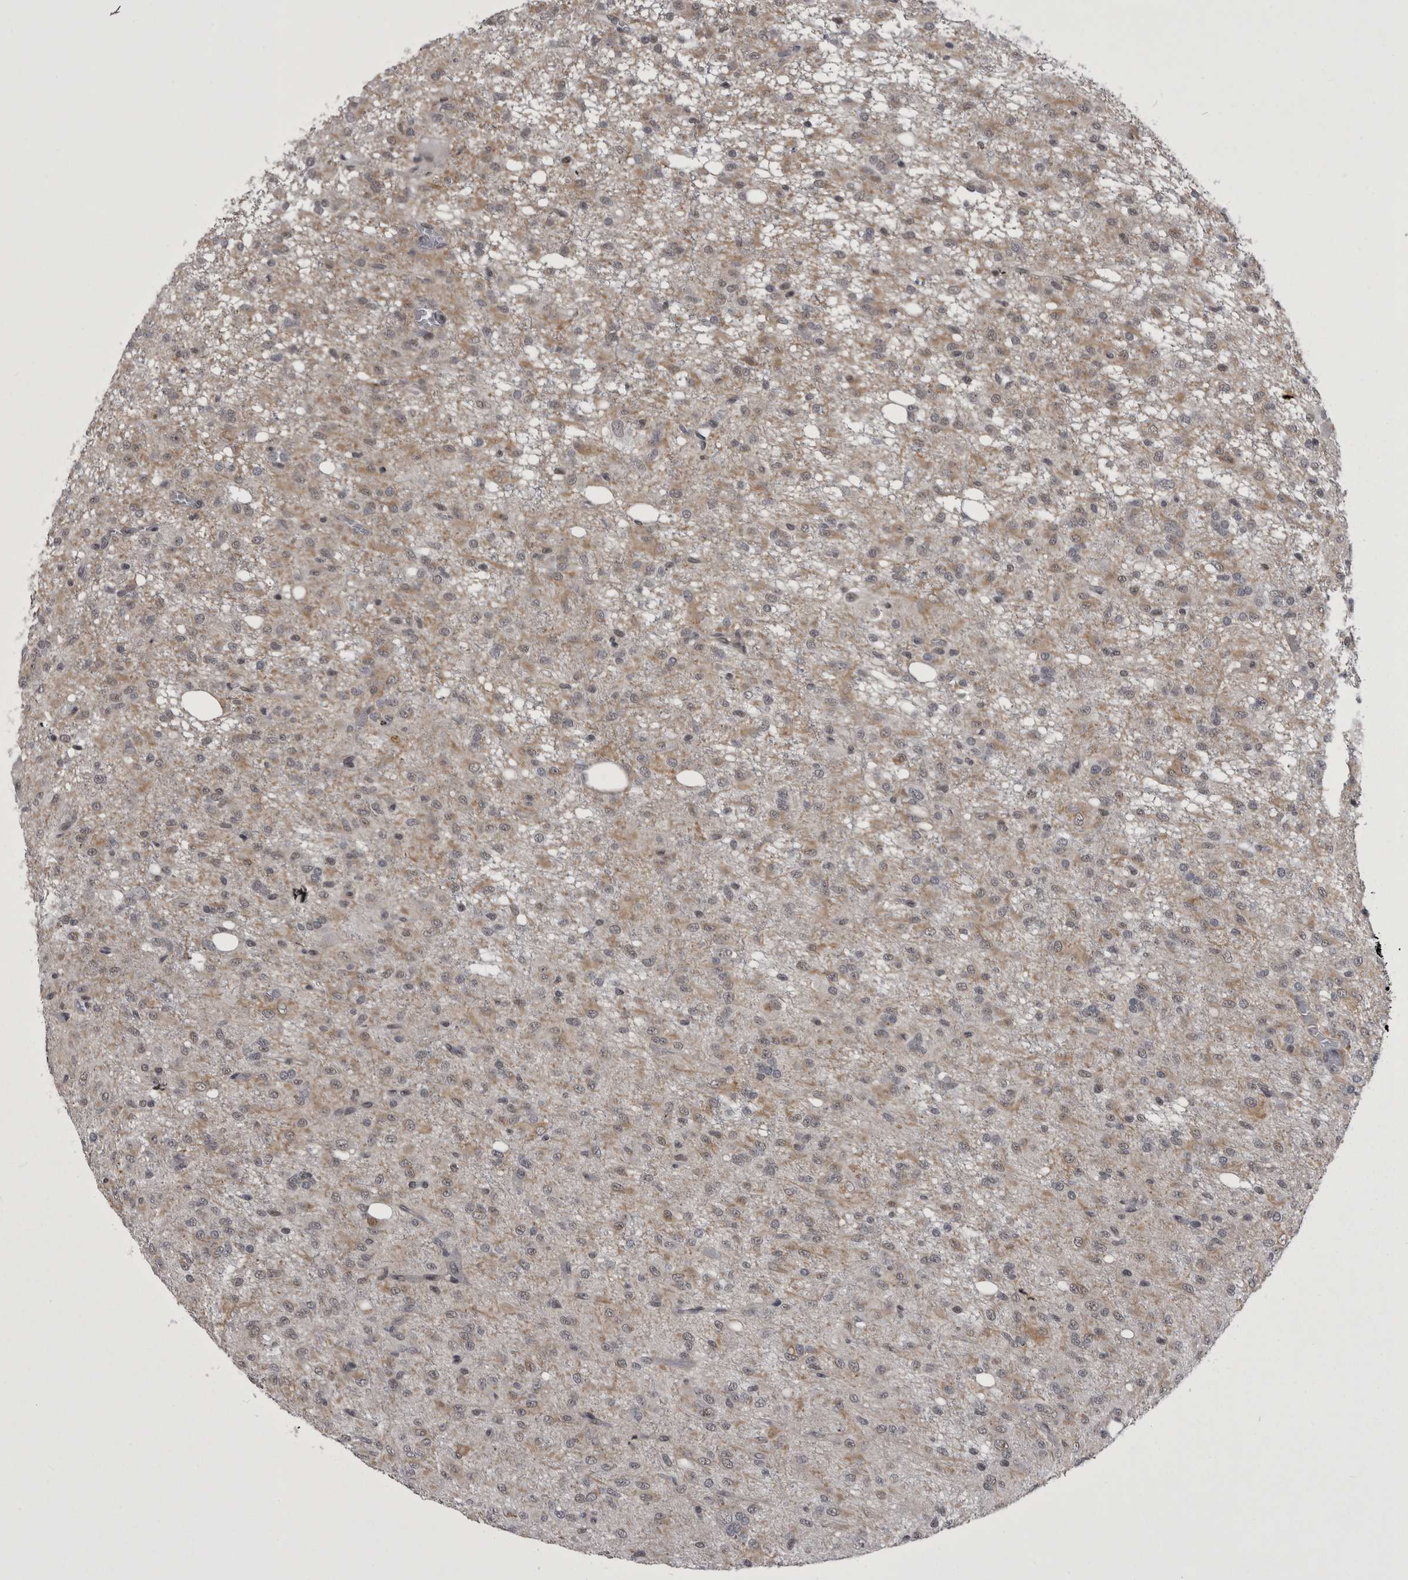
{"staining": {"intensity": "weak", "quantity": "<25%", "location": "cytoplasmic/membranous,nuclear"}, "tissue": "glioma", "cell_type": "Tumor cells", "image_type": "cancer", "snomed": [{"axis": "morphology", "description": "Glioma, malignant, High grade"}, {"axis": "topography", "description": "Brain"}], "caption": "IHC photomicrograph of neoplastic tissue: glioma stained with DAB (3,3'-diaminobenzidine) reveals no significant protein positivity in tumor cells.", "gene": "PRPF3", "patient": {"sex": "female", "age": 59}}